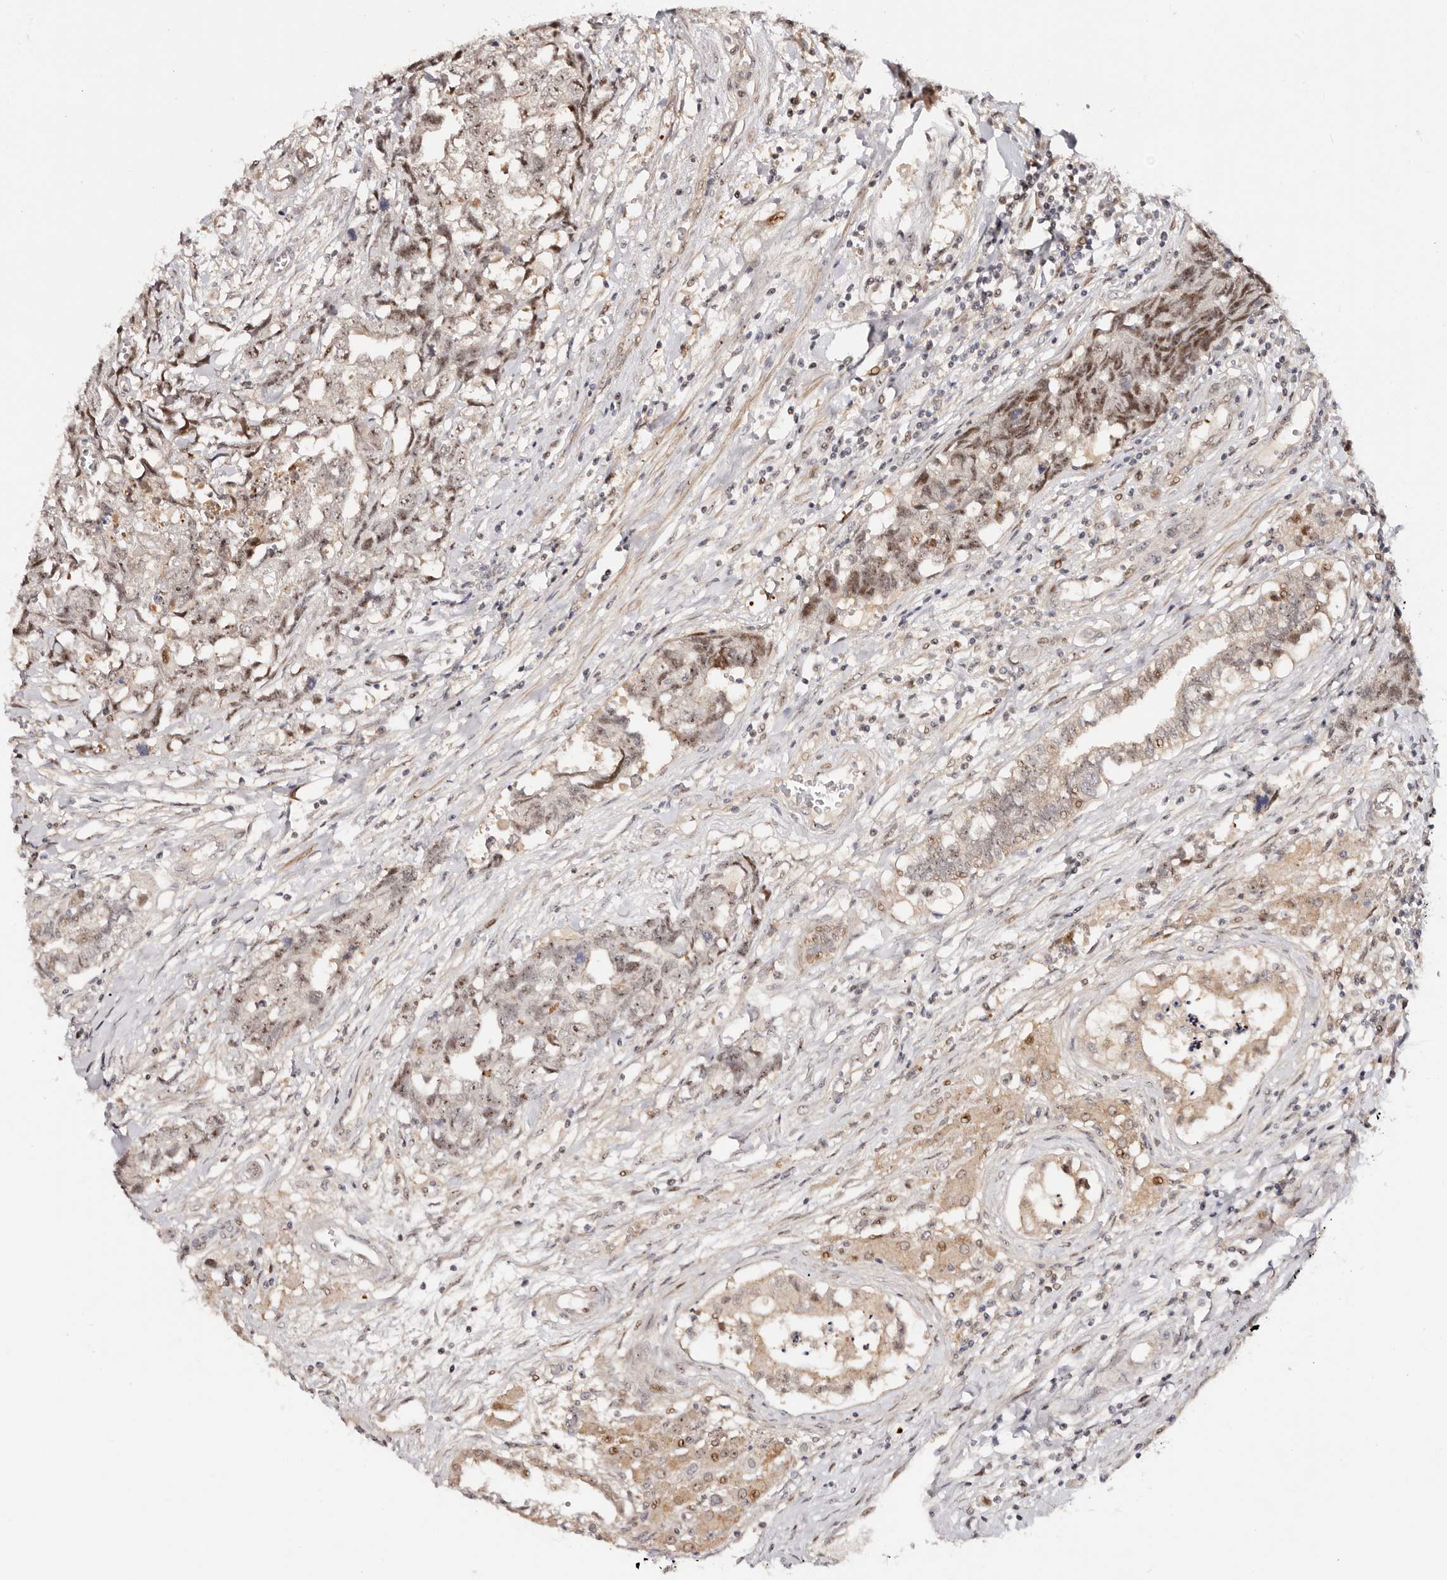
{"staining": {"intensity": "moderate", "quantity": "25%-75%", "location": "nuclear"}, "tissue": "testis cancer", "cell_type": "Tumor cells", "image_type": "cancer", "snomed": [{"axis": "morphology", "description": "Carcinoma, Embryonal, NOS"}, {"axis": "topography", "description": "Testis"}], "caption": "About 25%-75% of tumor cells in human testis embryonal carcinoma reveal moderate nuclear protein positivity as visualized by brown immunohistochemical staining.", "gene": "ODF2L", "patient": {"sex": "male", "age": 31}}